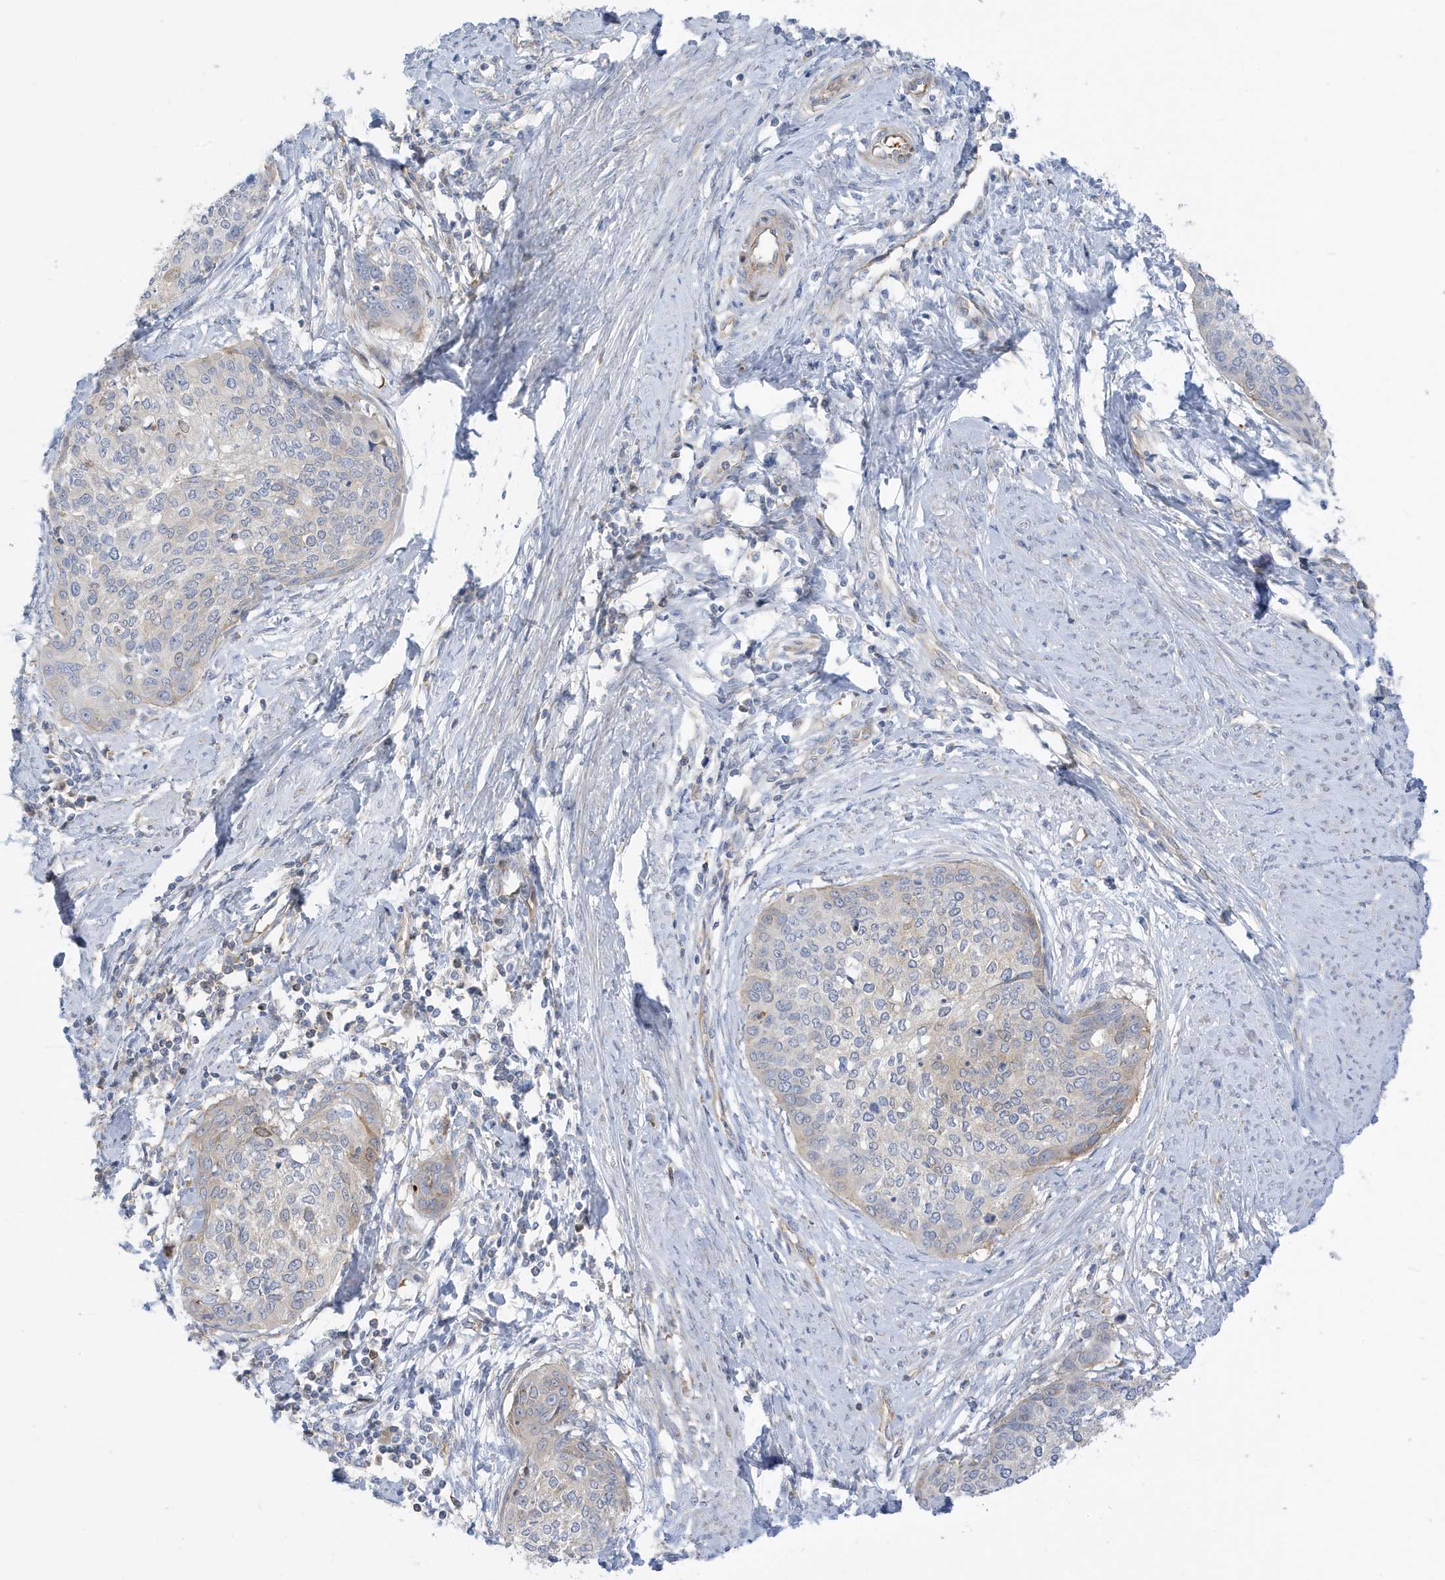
{"staining": {"intensity": "negative", "quantity": "none", "location": "none"}, "tissue": "cervical cancer", "cell_type": "Tumor cells", "image_type": "cancer", "snomed": [{"axis": "morphology", "description": "Squamous cell carcinoma, NOS"}, {"axis": "topography", "description": "Cervix"}], "caption": "DAB (3,3'-diaminobenzidine) immunohistochemical staining of human cervical cancer (squamous cell carcinoma) exhibits no significant expression in tumor cells.", "gene": "ATP13A5", "patient": {"sex": "female", "age": 37}}